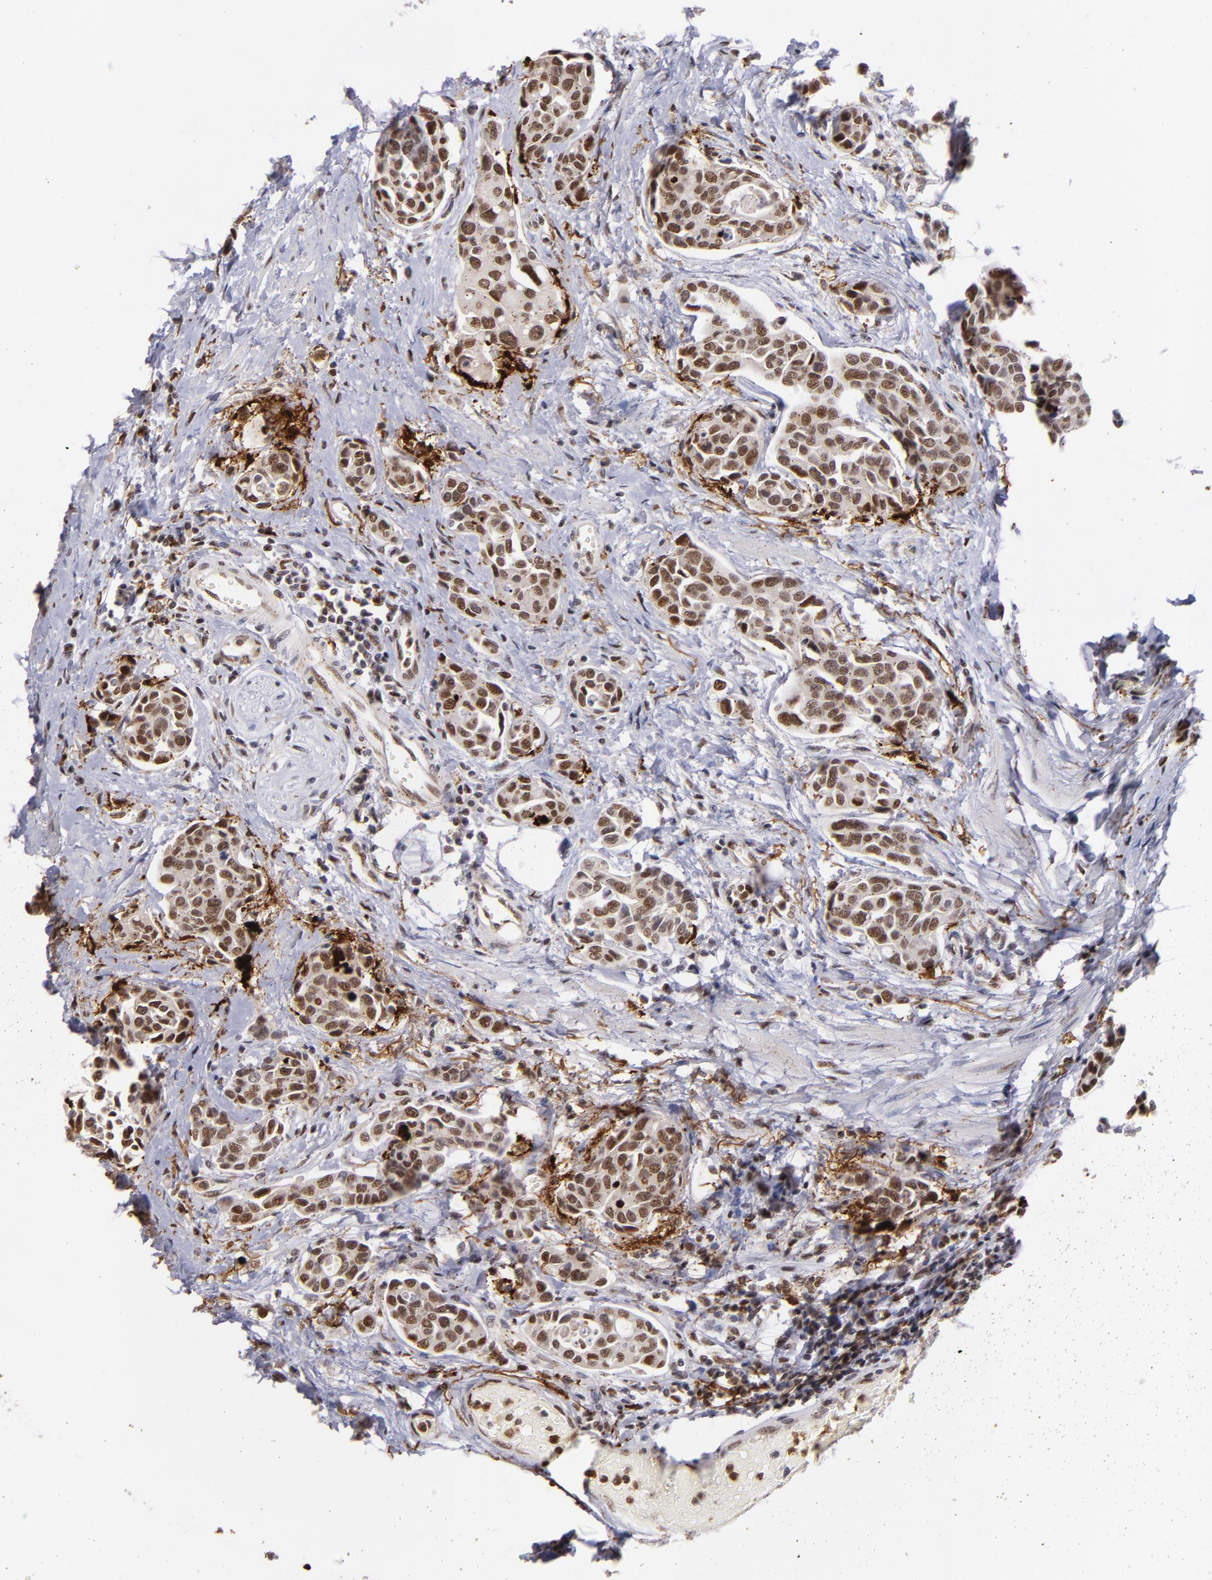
{"staining": {"intensity": "moderate", "quantity": ">75%", "location": "nuclear"}, "tissue": "urothelial cancer", "cell_type": "Tumor cells", "image_type": "cancer", "snomed": [{"axis": "morphology", "description": "Urothelial carcinoma, High grade"}, {"axis": "topography", "description": "Urinary bladder"}], "caption": "Immunohistochemical staining of urothelial carcinoma (high-grade) demonstrates moderate nuclear protein positivity in about >75% of tumor cells. The staining was performed using DAB (3,3'-diaminobenzidine), with brown indicating positive protein expression. Nuclei are stained blue with hematoxylin.", "gene": "RXRG", "patient": {"sex": "male", "age": 78}}